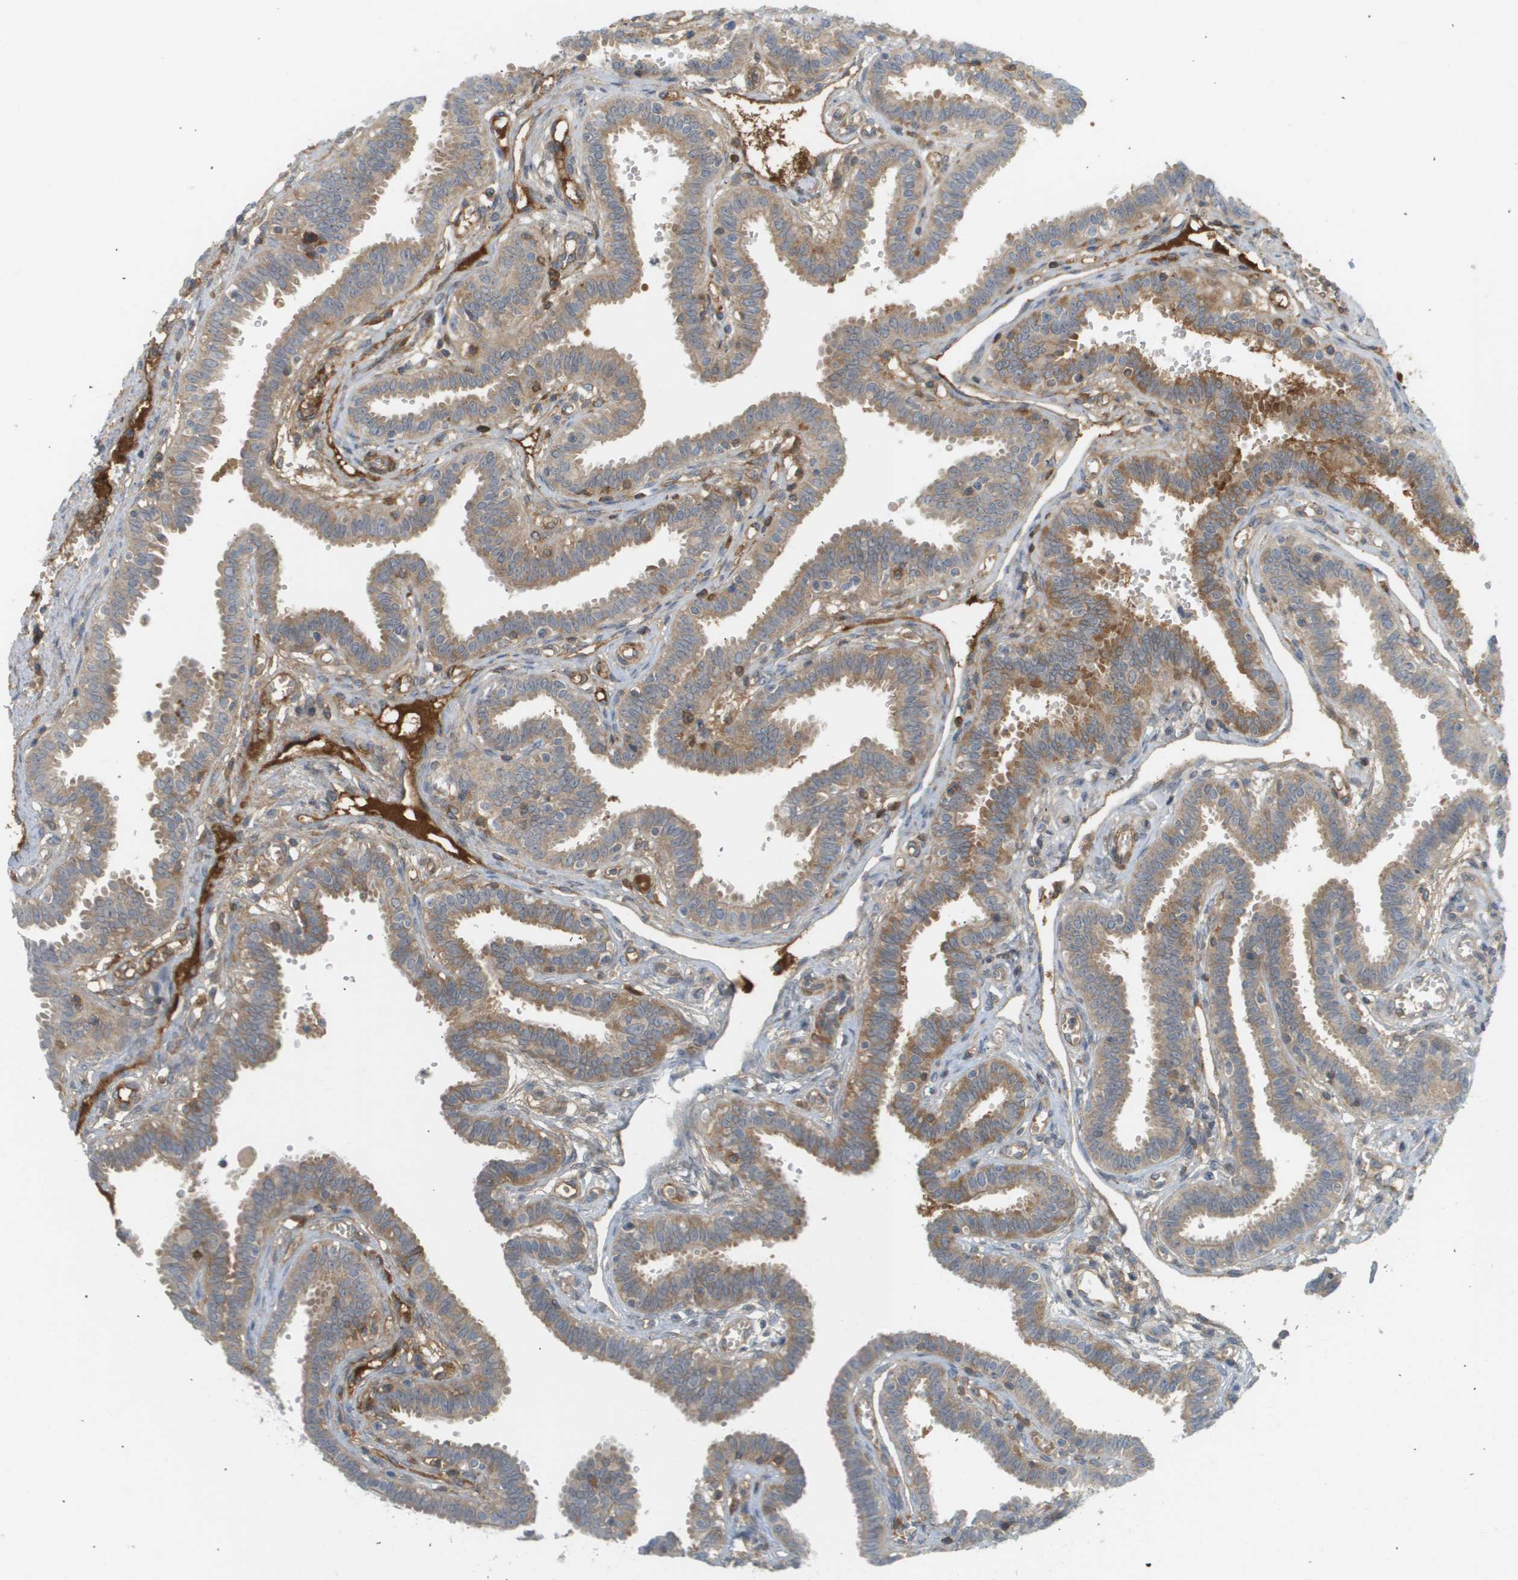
{"staining": {"intensity": "weak", "quantity": ">75%", "location": "cytoplasmic/membranous"}, "tissue": "fallopian tube", "cell_type": "Glandular cells", "image_type": "normal", "snomed": [{"axis": "morphology", "description": "Normal tissue, NOS"}, {"axis": "topography", "description": "Fallopian tube"}], "caption": "Brown immunohistochemical staining in benign human fallopian tube shows weak cytoplasmic/membranous staining in approximately >75% of glandular cells.", "gene": "PROC", "patient": {"sex": "female", "age": 32}}